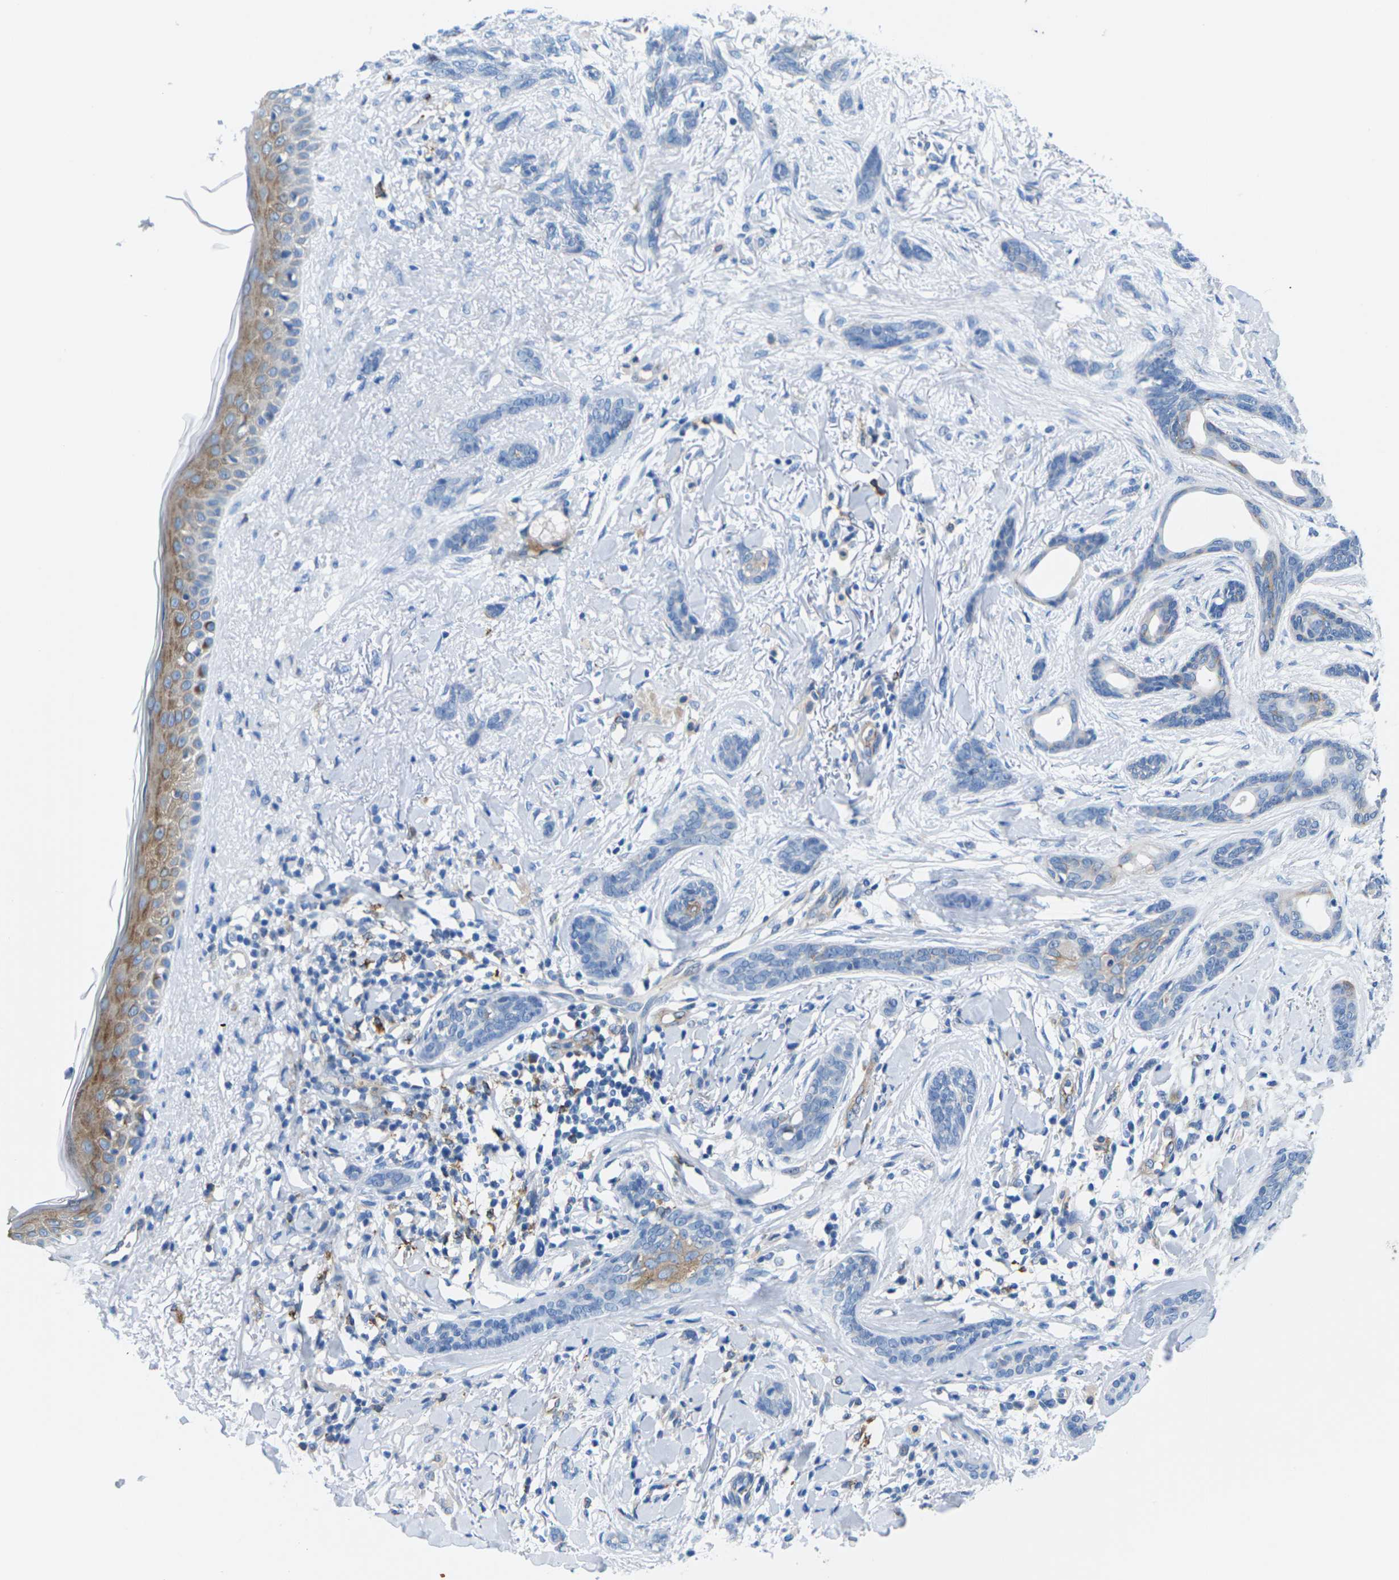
{"staining": {"intensity": "negative", "quantity": "none", "location": "none"}, "tissue": "skin cancer", "cell_type": "Tumor cells", "image_type": "cancer", "snomed": [{"axis": "morphology", "description": "Basal cell carcinoma"}, {"axis": "morphology", "description": "Adnexal tumor, benign"}, {"axis": "topography", "description": "Skin"}], "caption": "An immunohistochemistry histopathology image of skin cancer (basal cell carcinoma) is shown. There is no staining in tumor cells of skin cancer (basal cell carcinoma).", "gene": "SYNGR2", "patient": {"sex": "female", "age": 42}}